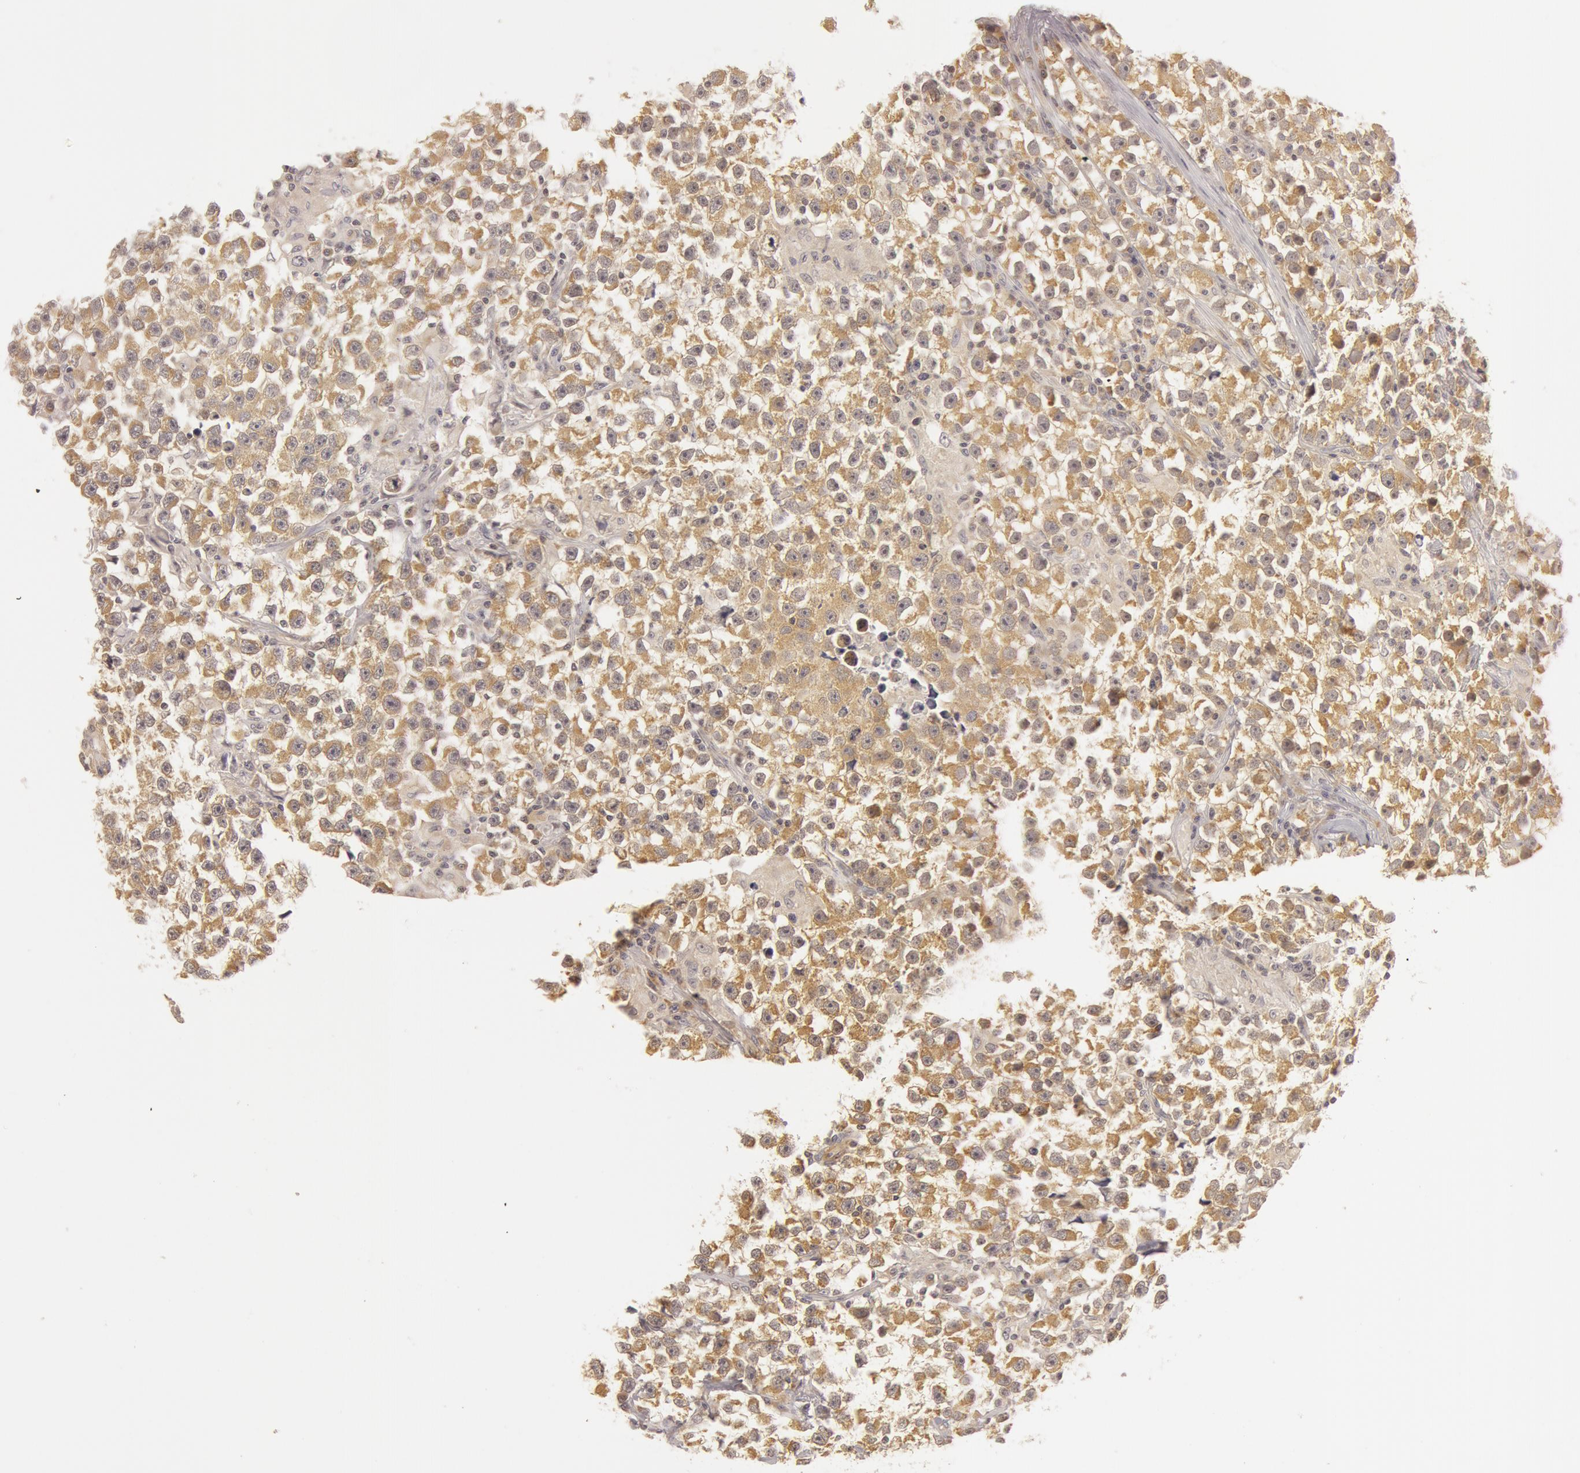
{"staining": {"intensity": "moderate", "quantity": "25%-75%", "location": "cytoplasmic/membranous"}, "tissue": "testis cancer", "cell_type": "Tumor cells", "image_type": "cancer", "snomed": [{"axis": "morphology", "description": "Seminoma, NOS"}, {"axis": "topography", "description": "Testis"}], "caption": "Human testis cancer stained with a protein marker reveals moderate staining in tumor cells.", "gene": "RALGAPA1", "patient": {"sex": "male", "age": 33}}